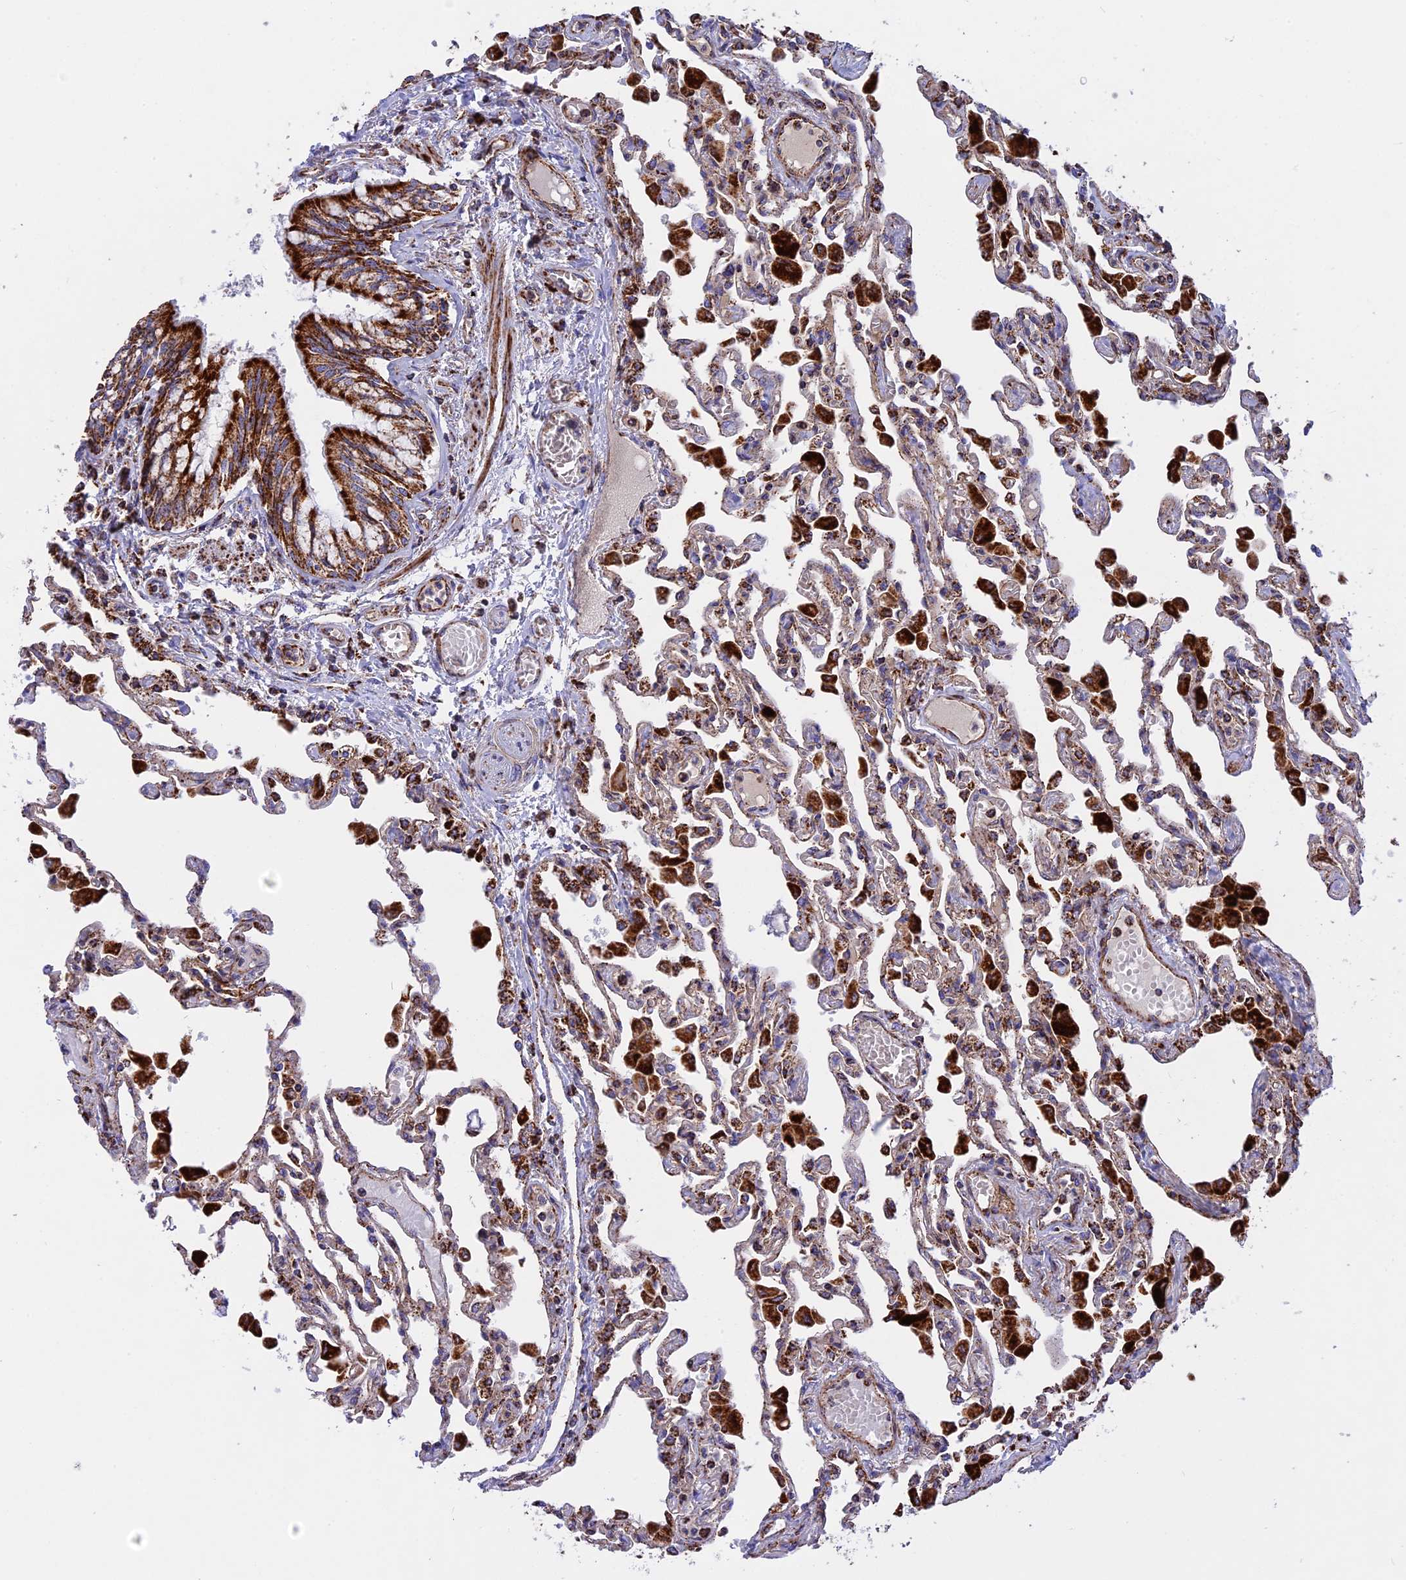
{"staining": {"intensity": "strong", "quantity": "25%-75%", "location": "cytoplasmic/membranous"}, "tissue": "lung", "cell_type": "Alveolar cells", "image_type": "normal", "snomed": [{"axis": "morphology", "description": "Normal tissue, NOS"}, {"axis": "topography", "description": "Bronchus"}, {"axis": "topography", "description": "Lung"}], "caption": "Immunohistochemical staining of normal human lung exhibits 25%-75% levels of strong cytoplasmic/membranous protein staining in about 25%-75% of alveolar cells.", "gene": "UQCRB", "patient": {"sex": "female", "age": 49}}